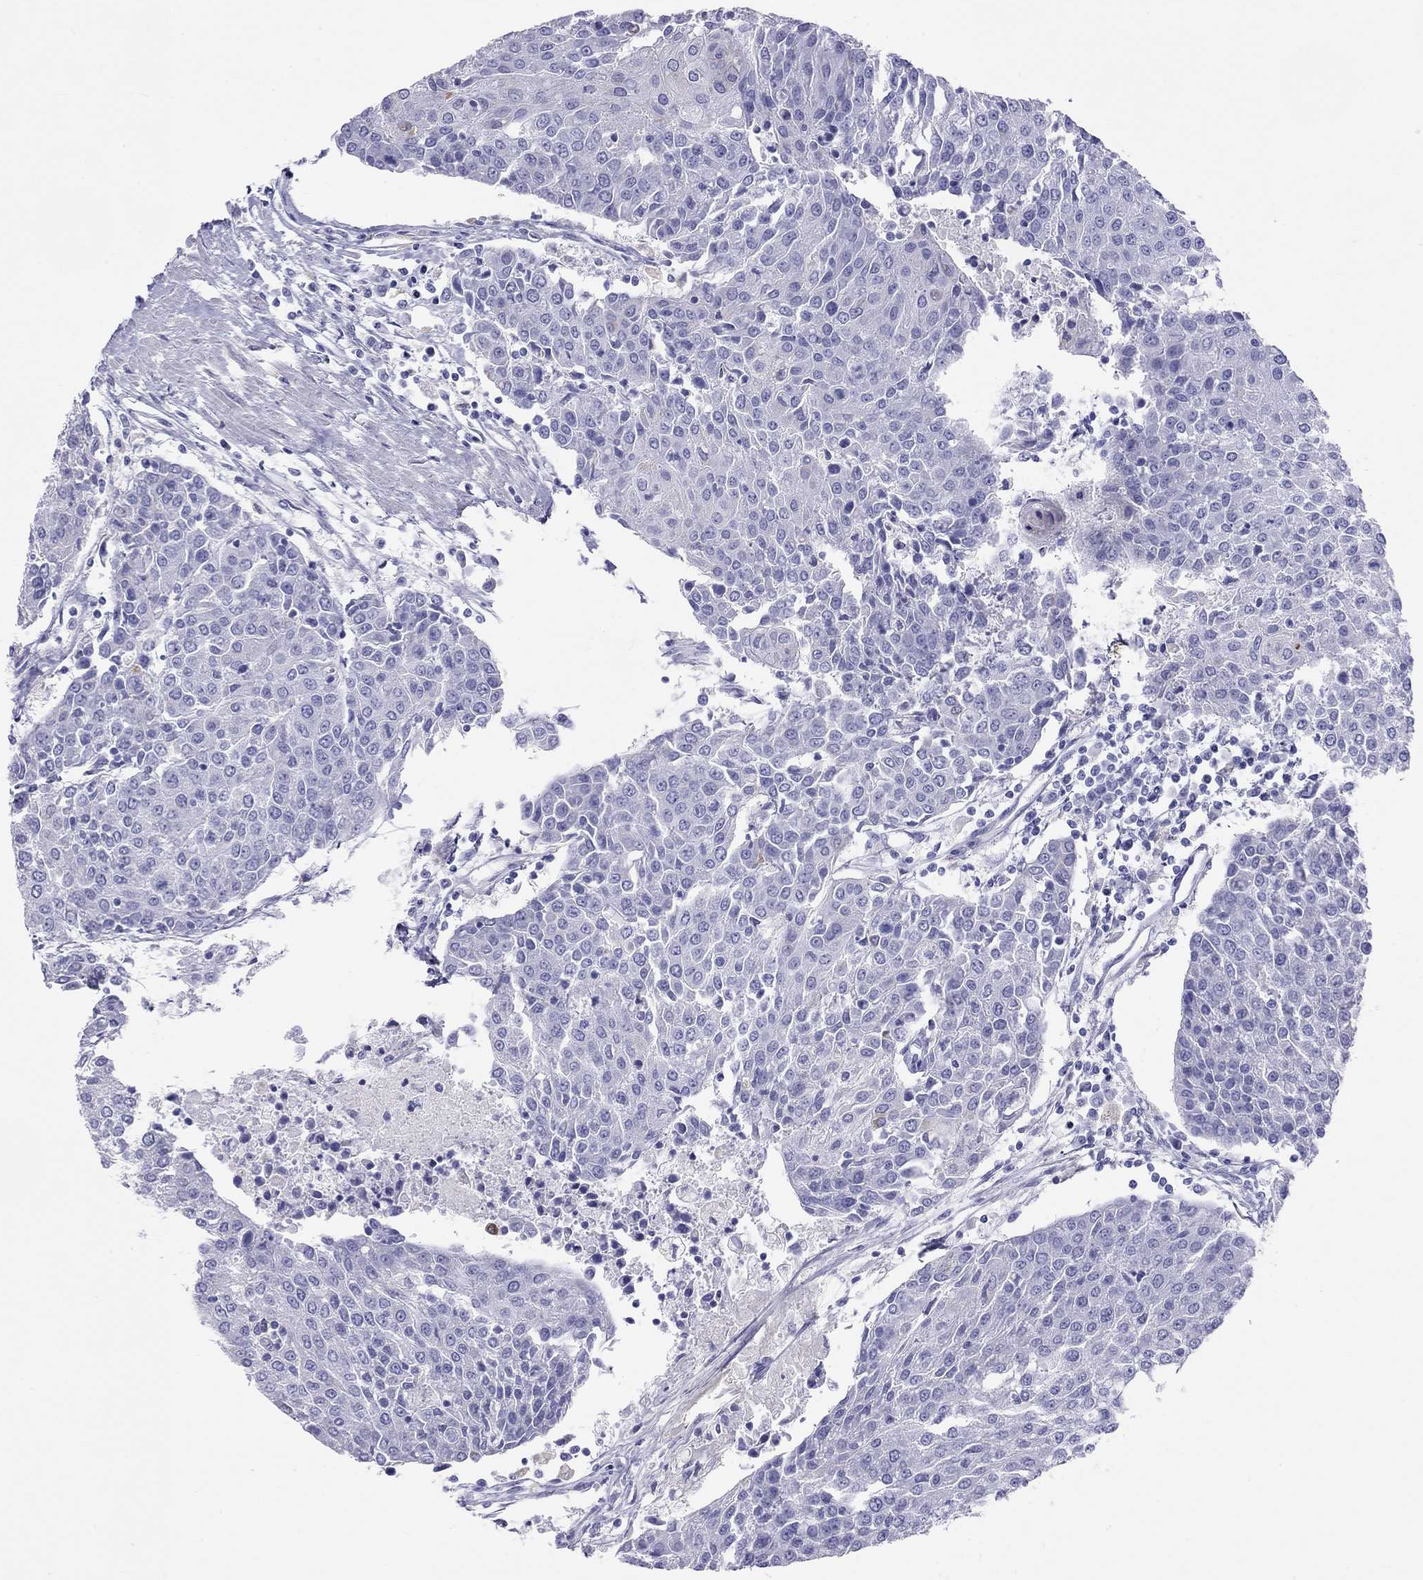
{"staining": {"intensity": "negative", "quantity": "none", "location": "none"}, "tissue": "urothelial cancer", "cell_type": "Tumor cells", "image_type": "cancer", "snomed": [{"axis": "morphology", "description": "Urothelial carcinoma, High grade"}, {"axis": "topography", "description": "Urinary bladder"}], "caption": "High-grade urothelial carcinoma stained for a protein using immunohistochemistry (IHC) demonstrates no staining tumor cells.", "gene": "HLA-DQB2", "patient": {"sex": "female", "age": 85}}